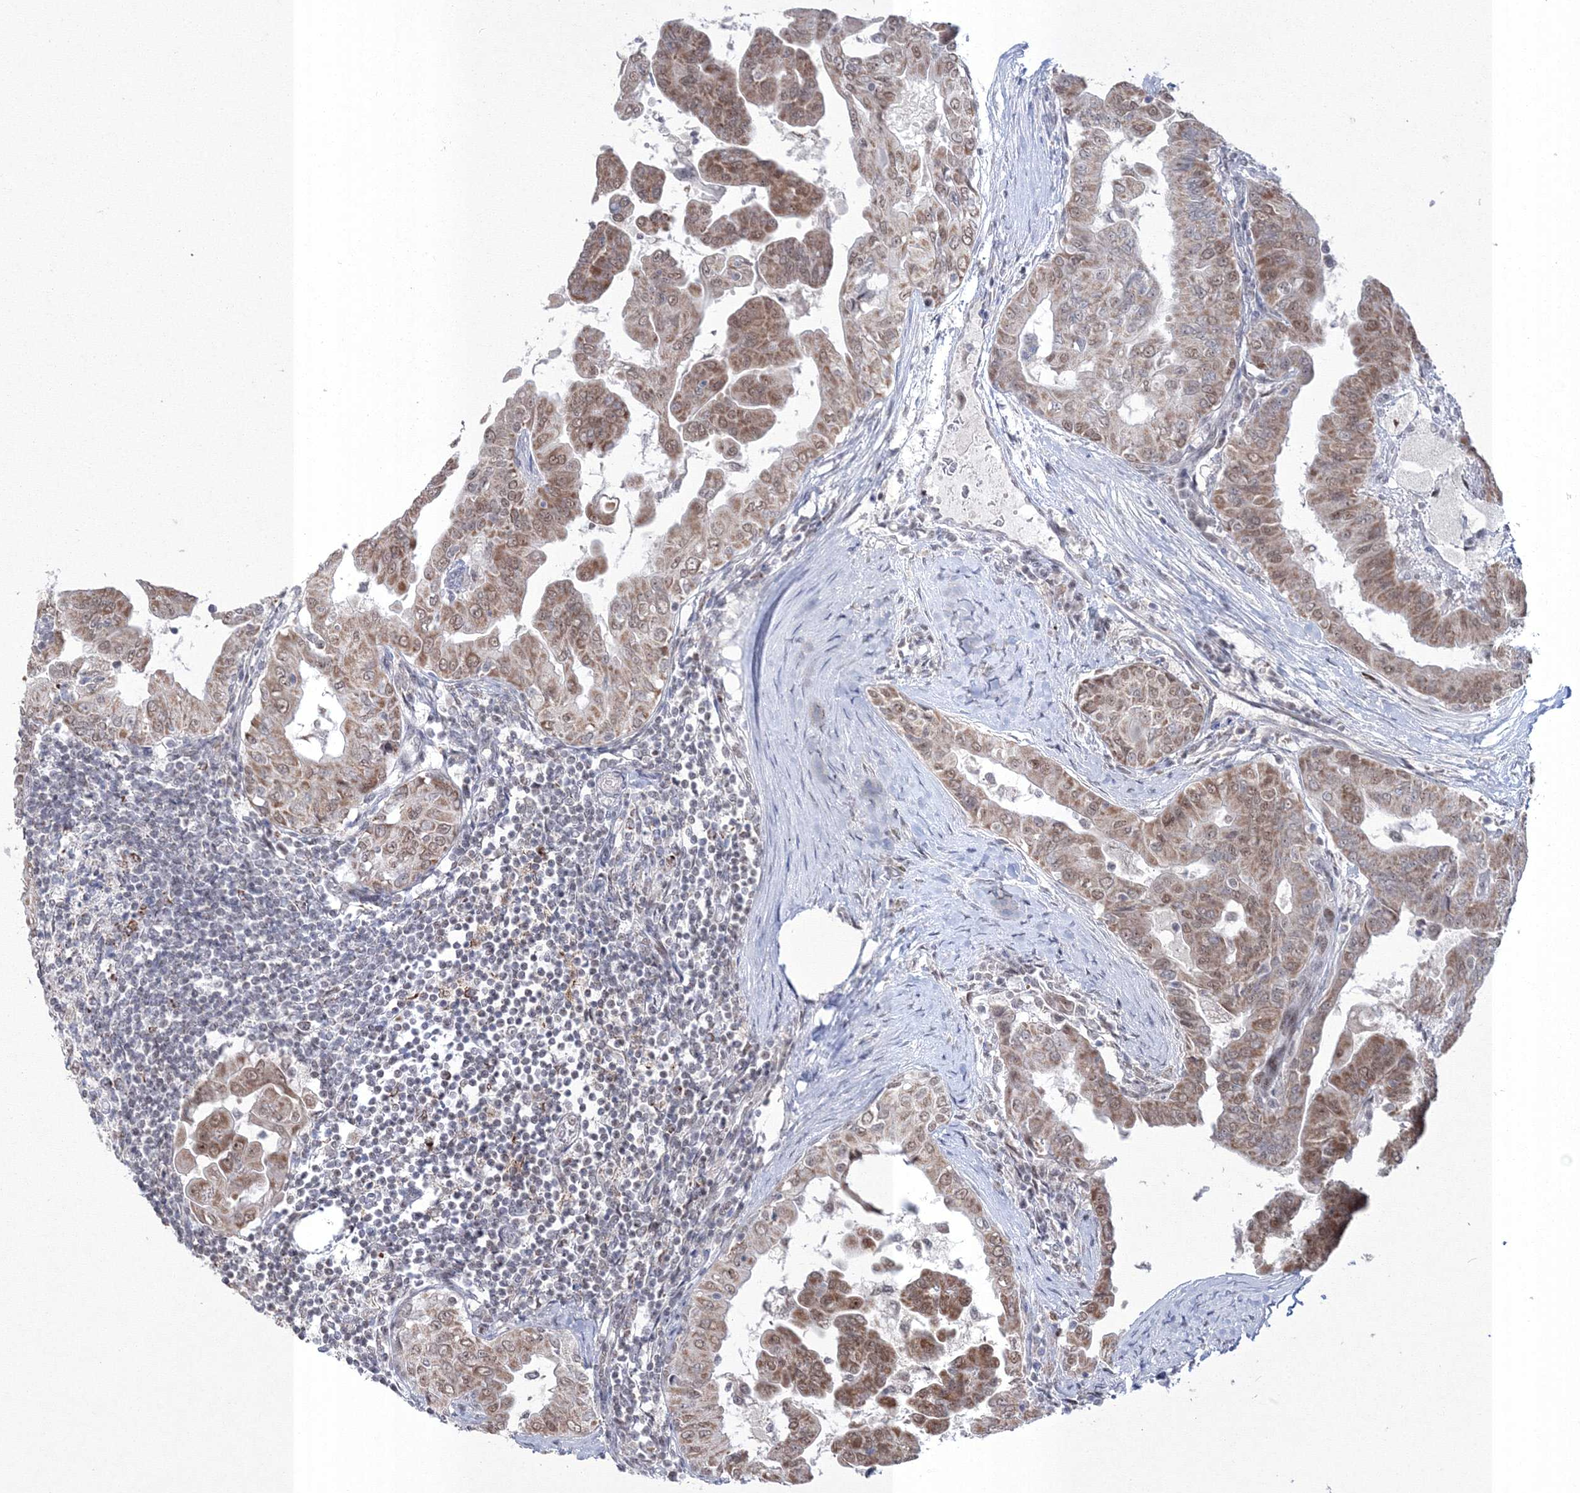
{"staining": {"intensity": "strong", "quantity": ">75%", "location": "cytoplasmic/membranous,nuclear"}, "tissue": "thyroid cancer", "cell_type": "Tumor cells", "image_type": "cancer", "snomed": [{"axis": "morphology", "description": "Papillary adenocarcinoma, NOS"}, {"axis": "topography", "description": "Thyroid gland"}], "caption": "Thyroid cancer (papillary adenocarcinoma) stained for a protein reveals strong cytoplasmic/membranous and nuclear positivity in tumor cells.", "gene": "GRSF1", "patient": {"sex": "male", "age": 33}}